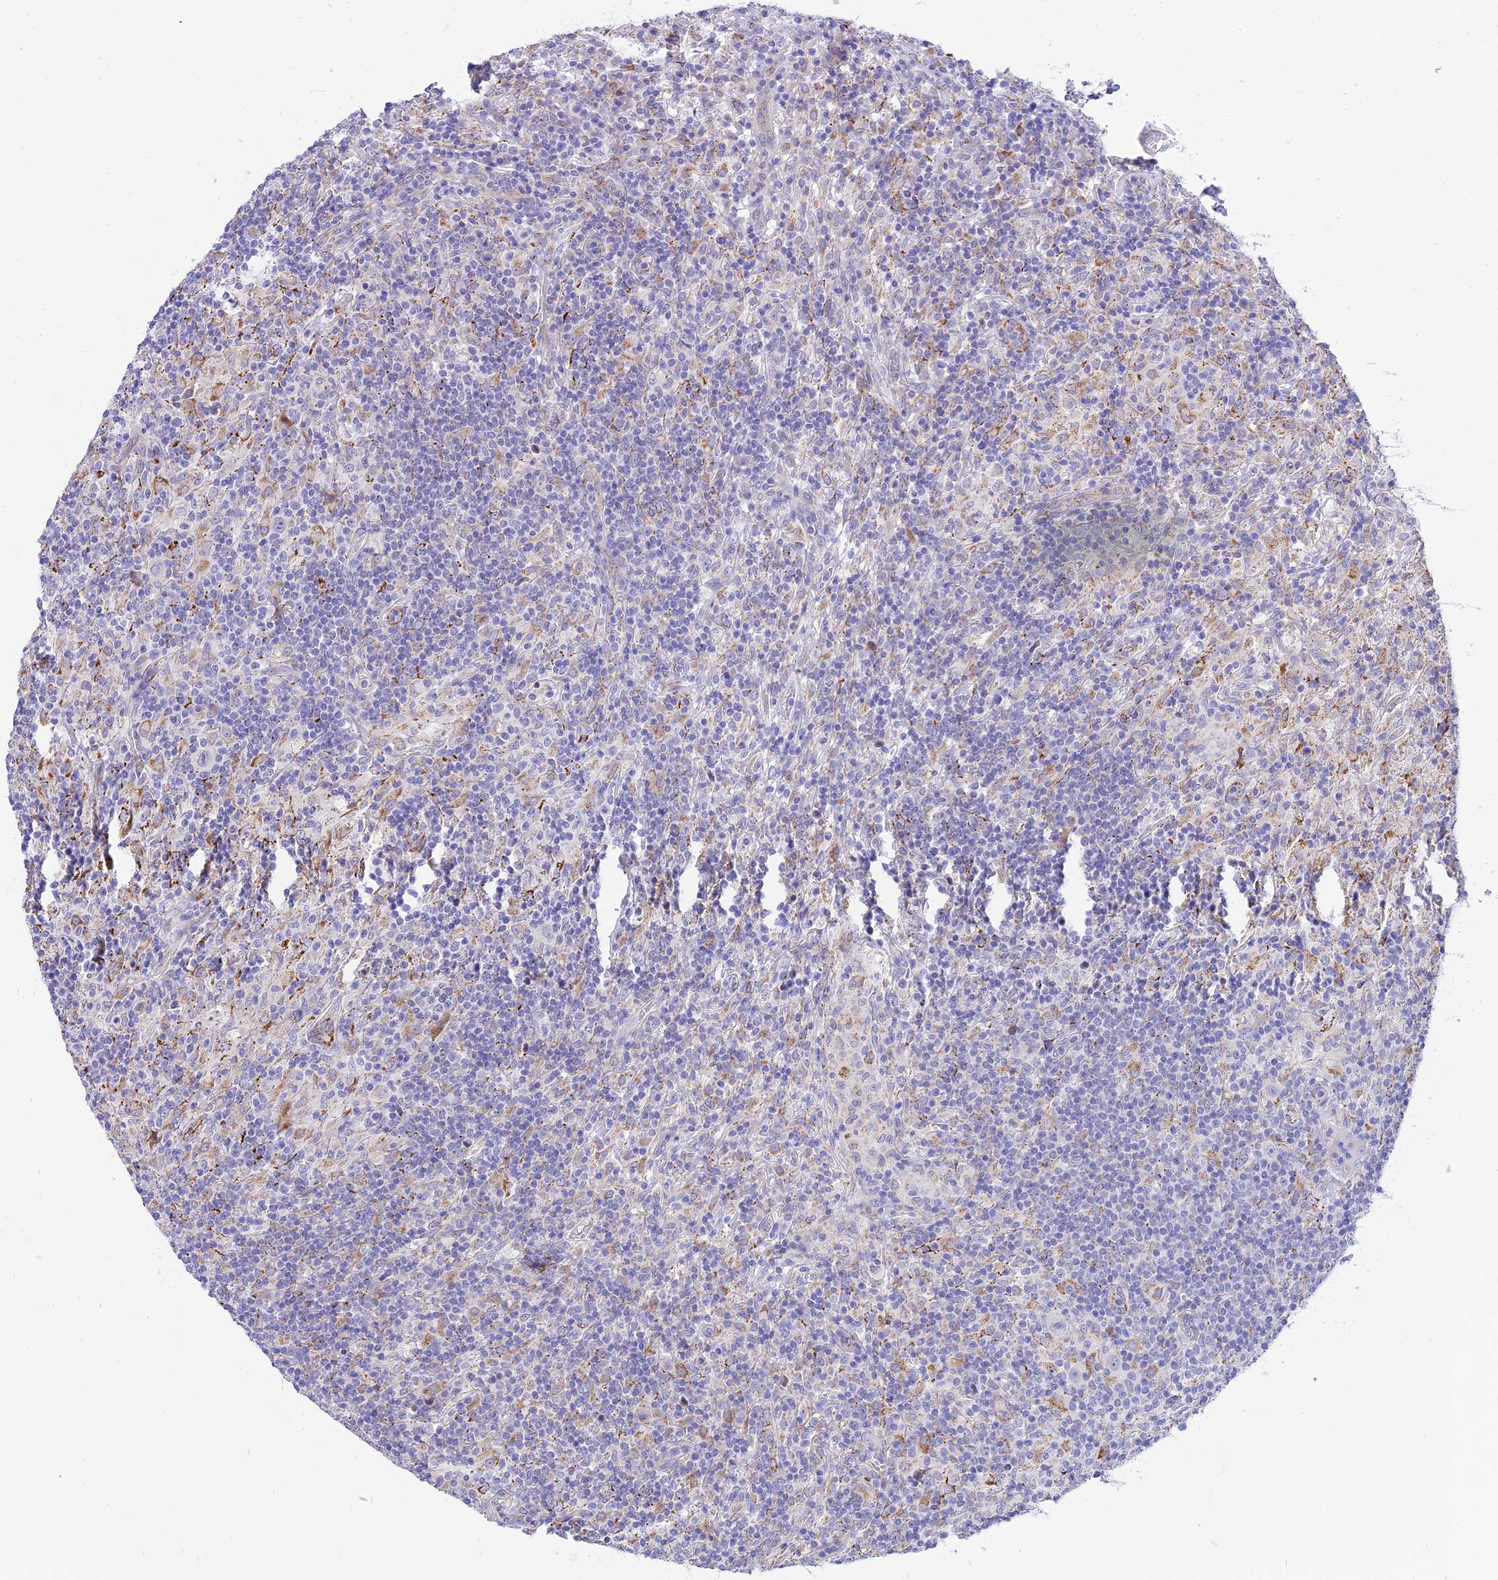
{"staining": {"intensity": "negative", "quantity": "none", "location": "none"}, "tissue": "lymphoma", "cell_type": "Tumor cells", "image_type": "cancer", "snomed": [{"axis": "morphology", "description": "Hodgkin's disease, NOS"}, {"axis": "topography", "description": "Lymph node"}], "caption": "Tumor cells show no significant expression in lymphoma. (DAB (3,3'-diaminobenzidine) immunohistochemistry (IHC) with hematoxylin counter stain).", "gene": "ARMCX6", "patient": {"sex": "male", "age": 70}}